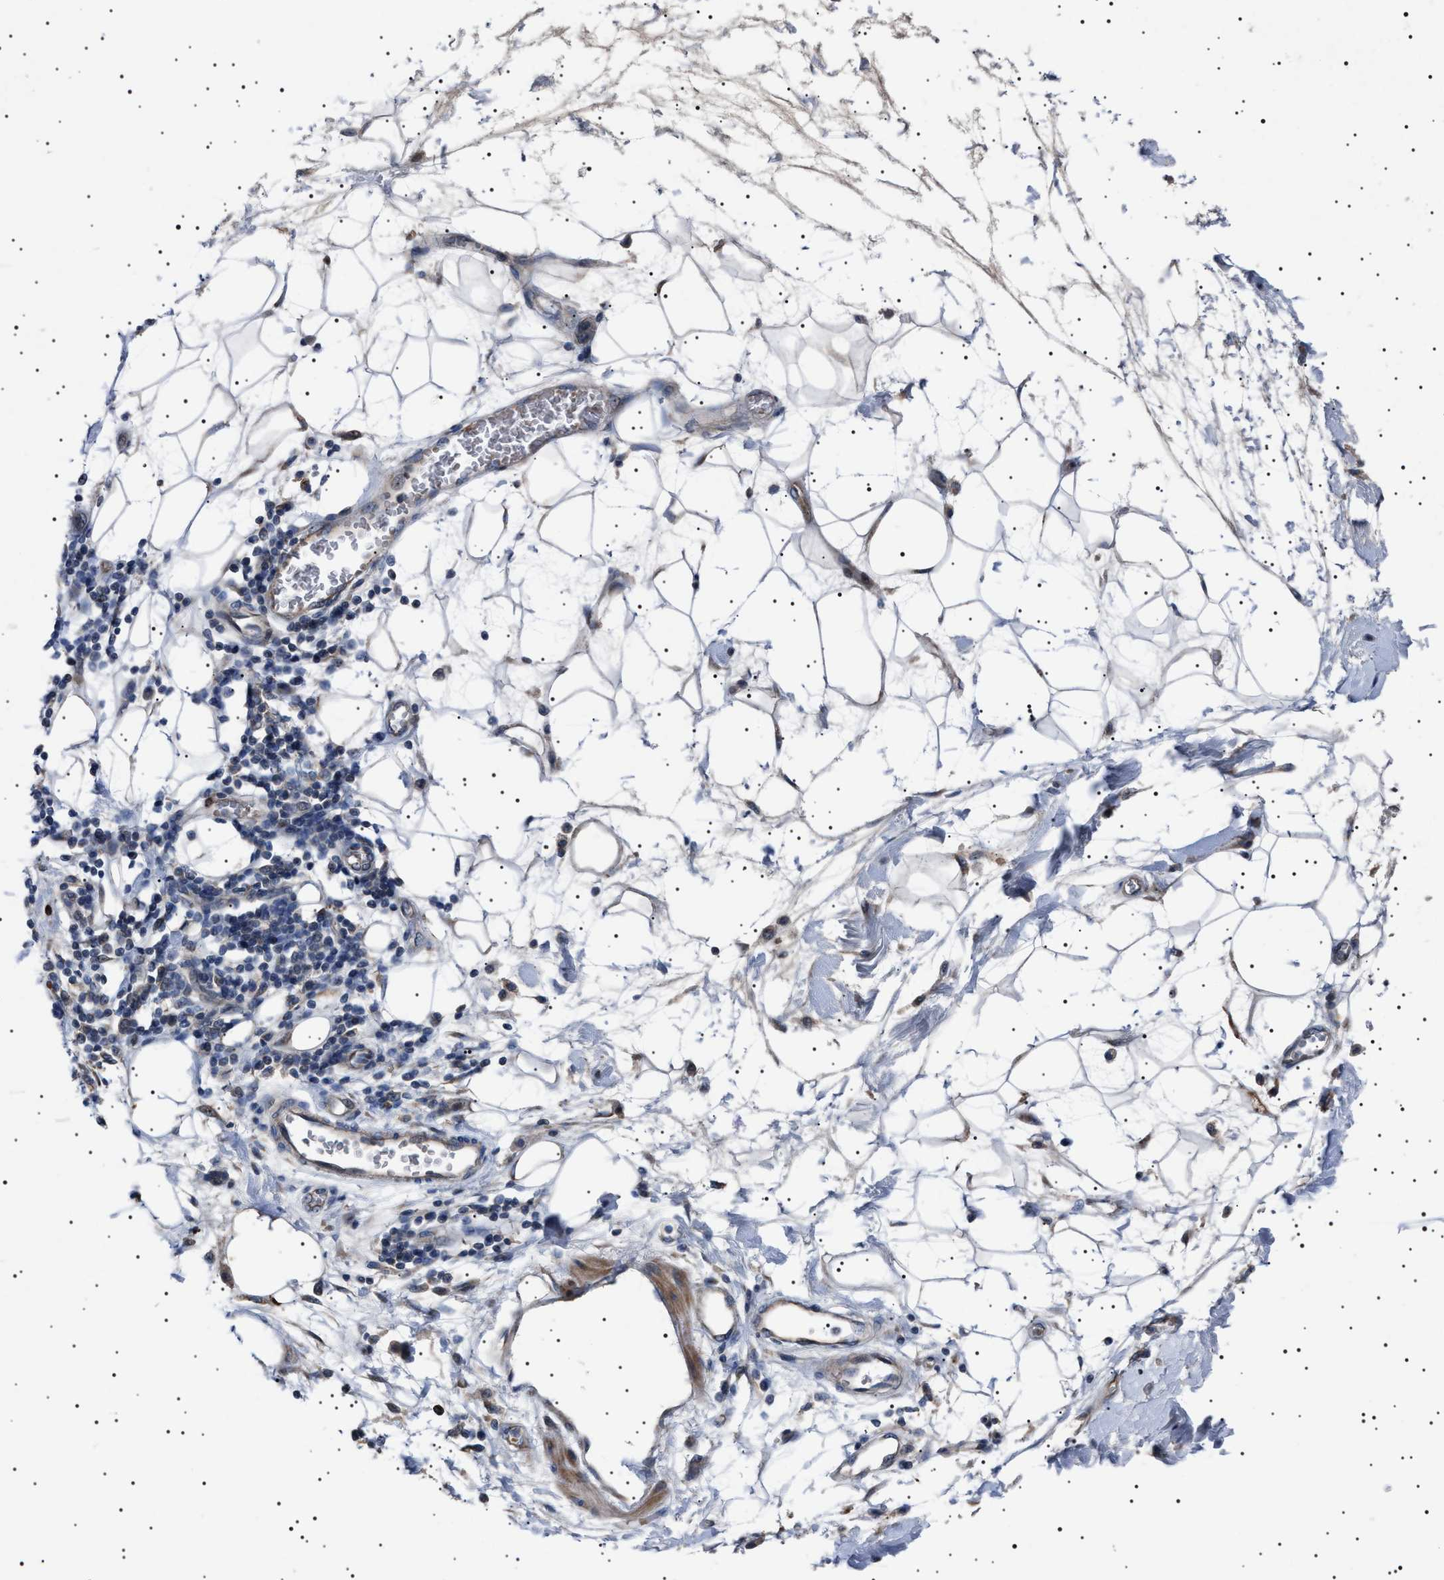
{"staining": {"intensity": "weak", "quantity": ">75%", "location": "cytoplasmic/membranous"}, "tissue": "adipose tissue", "cell_type": "Adipocytes", "image_type": "normal", "snomed": [{"axis": "morphology", "description": "Normal tissue, NOS"}, {"axis": "morphology", "description": "Adenocarcinoma, NOS"}, {"axis": "topography", "description": "Duodenum"}, {"axis": "topography", "description": "Peripheral nerve tissue"}], "caption": "Approximately >75% of adipocytes in benign human adipose tissue exhibit weak cytoplasmic/membranous protein staining as visualized by brown immunohistochemical staining.", "gene": "PTRH1", "patient": {"sex": "female", "age": 60}}